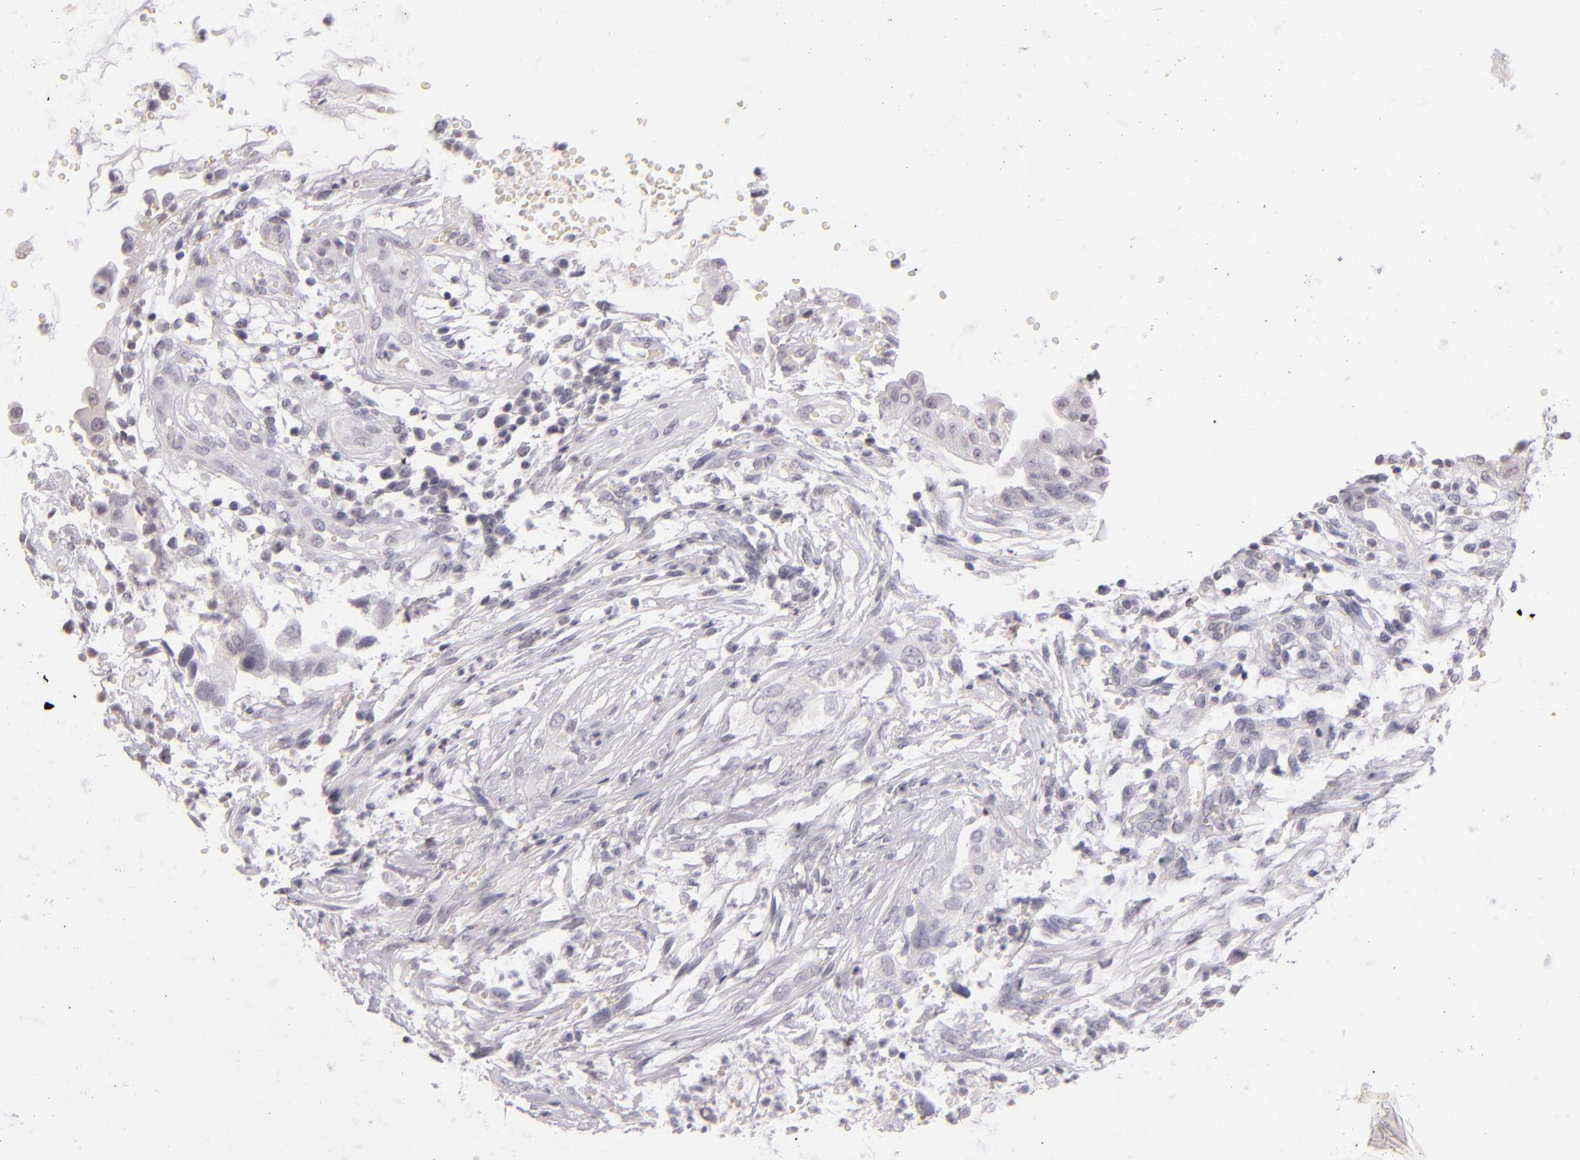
{"staining": {"intensity": "negative", "quantity": "none", "location": "none"}, "tissue": "cervical cancer", "cell_type": "Tumor cells", "image_type": "cancer", "snomed": [{"axis": "morphology", "description": "Normal tissue, NOS"}, {"axis": "morphology", "description": "Squamous cell carcinoma, NOS"}, {"axis": "topography", "description": "Cervix"}], "caption": "Tumor cells show no significant staining in squamous cell carcinoma (cervical). (DAB IHC, high magnification).", "gene": "CD40", "patient": {"sex": "female", "age": 45}}